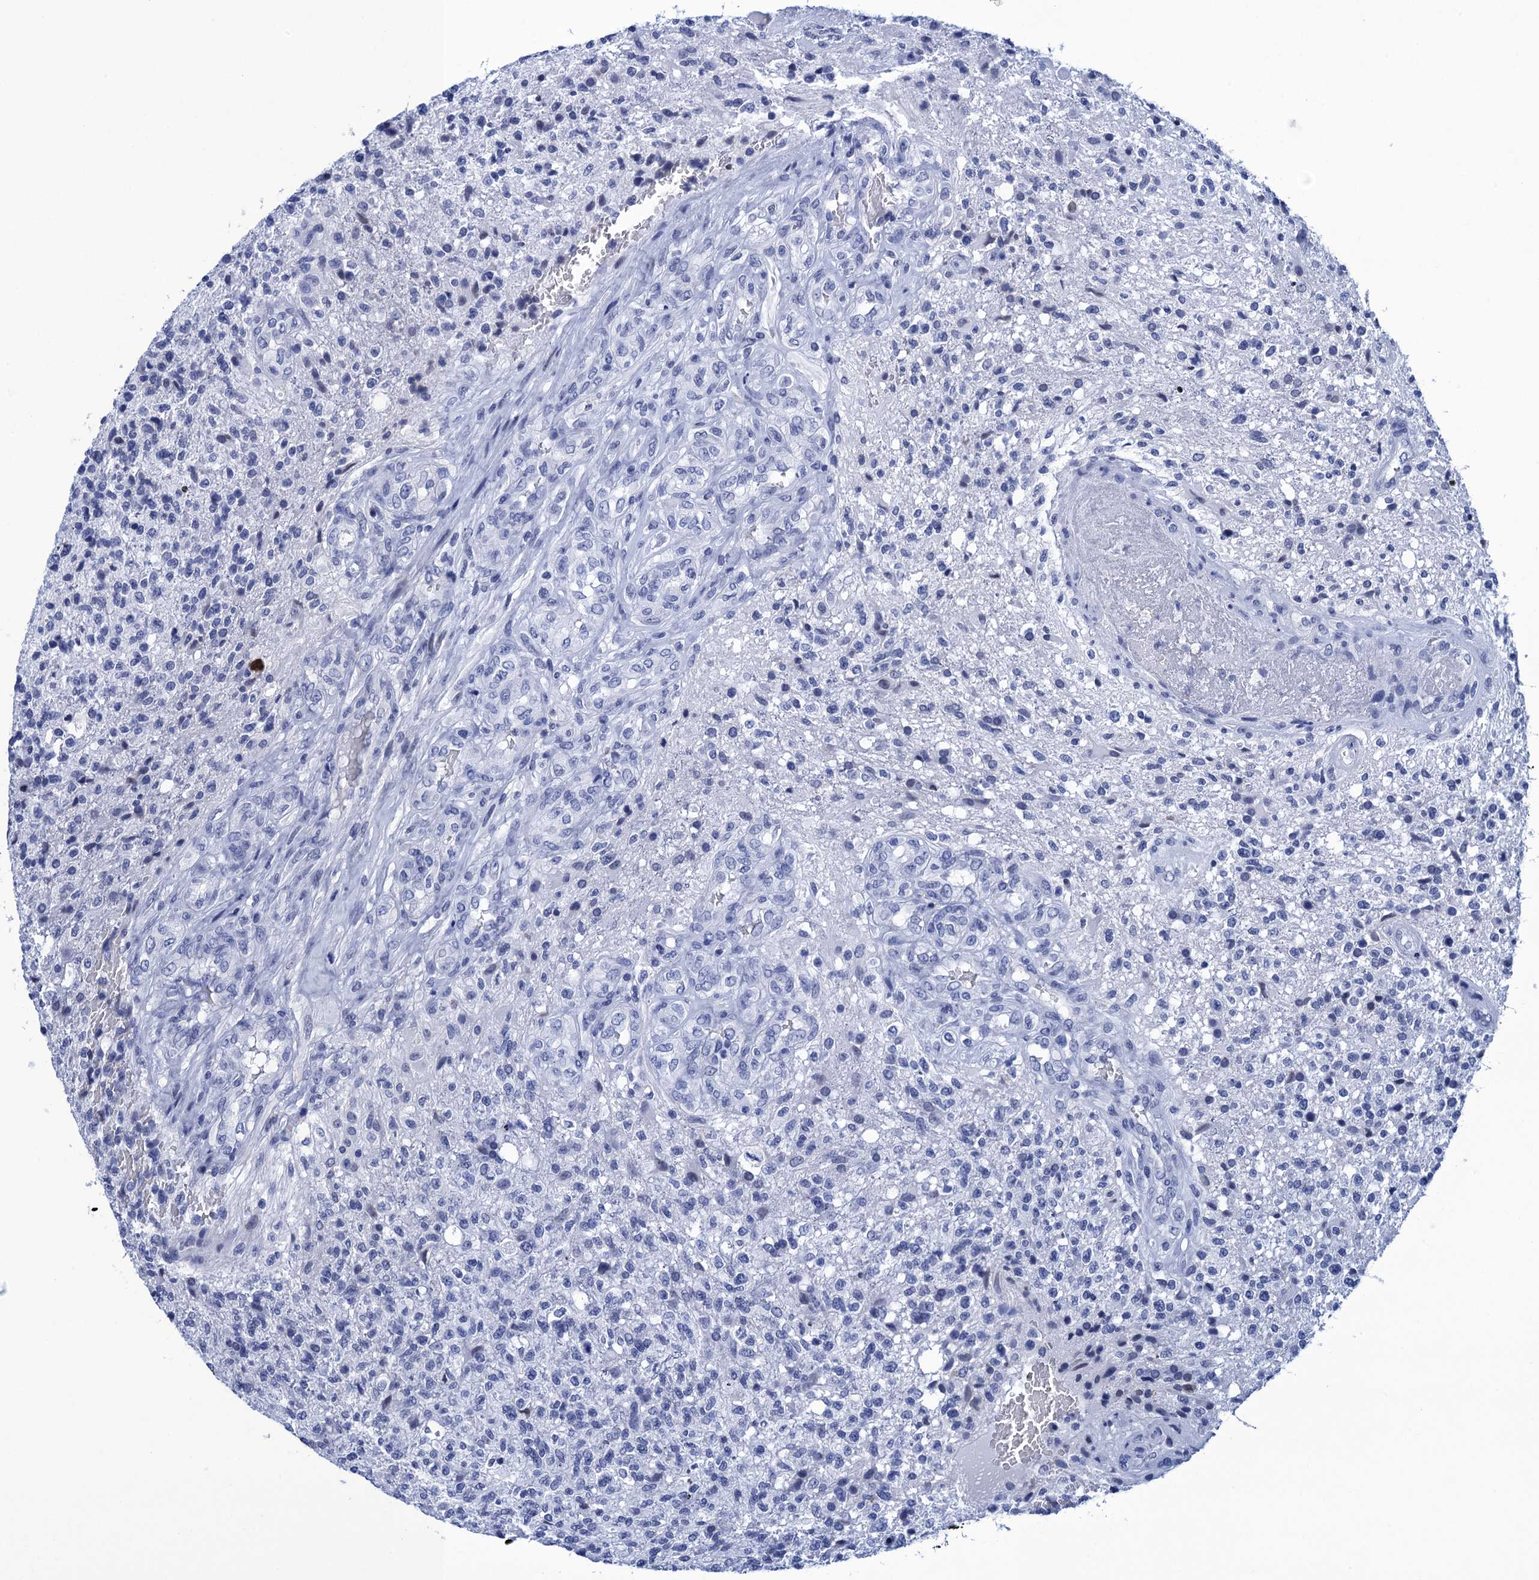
{"staining": {"intensity": "negative", "quantity": "none", "location": "none"}, "tissue": "glioma", "cell_type": "Tumor cells", "image_type": "cancer", "snomed": [{"axis": "morphology", "description": "Glioma, malignant, High grade"}, {"axis": "topography", "description": "Brain"}], "caption": "High magnification brightfield microscopy of malignant glioma (high-grade) stained with DAB (3,3'-diaminobenzidine) (brown) and counterstained with hematoxylin (blue): tumor cells show no significant positivity.", "gene": "METTL25", "patient": {"sex": "male", "age": 56}}